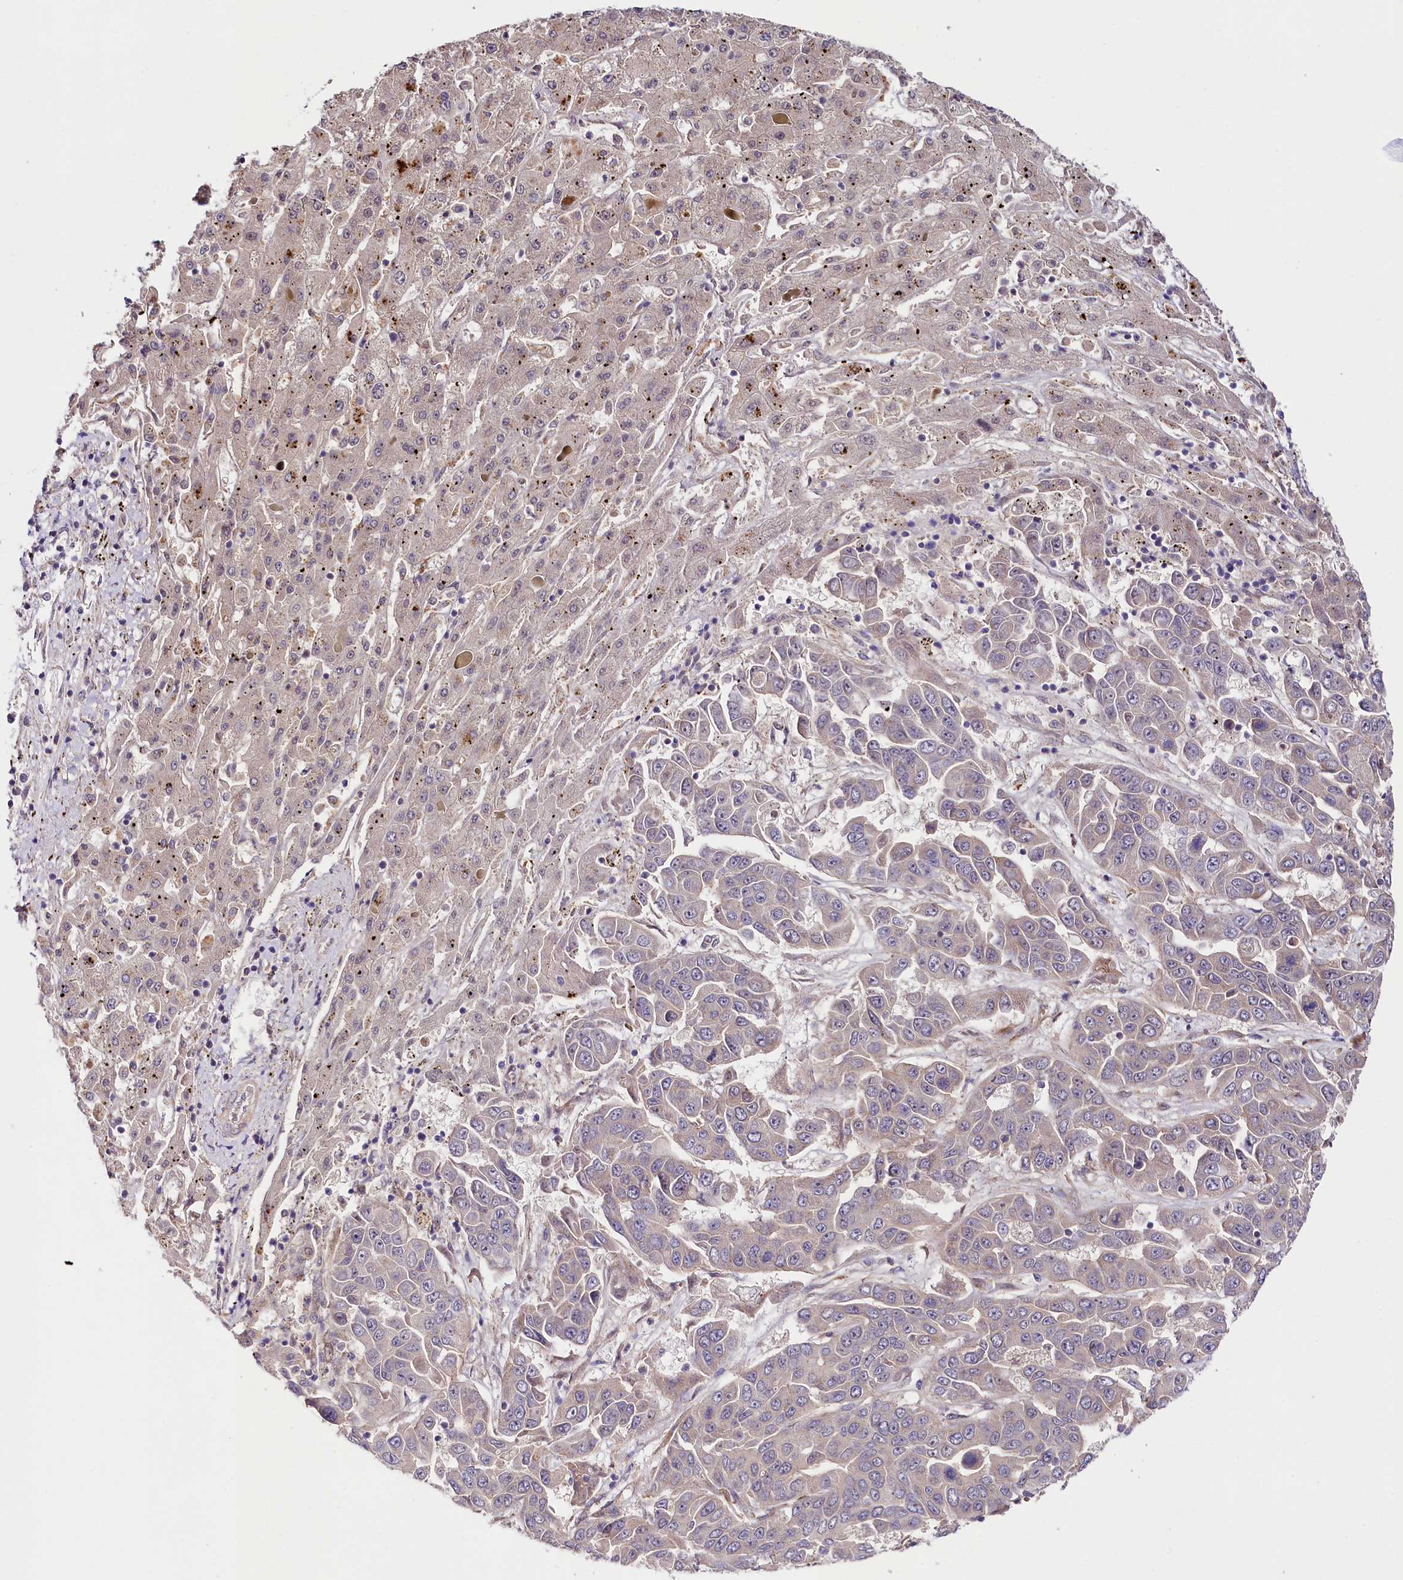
{"staining": {"intensity": "weak", "quantity": "<25%", "location": "cytoplasmic/membranous"}, "tissue": "liver cancer", "cell_type": "Tumor cells", "image_type": "cancer", "snomed": [{"axis": "morphology", "description": "Cholangiocarcinoma"}, {"axis": "topography", "description": "Liver"}], "caption": "This is an immunohistochemistry (IHC) histopathology image of human cholangiocarcinoma (liver). There is no positivity in tumor cells.", "gene": "PHLDB1", "patient": {"sex": "female", "age": 52}}